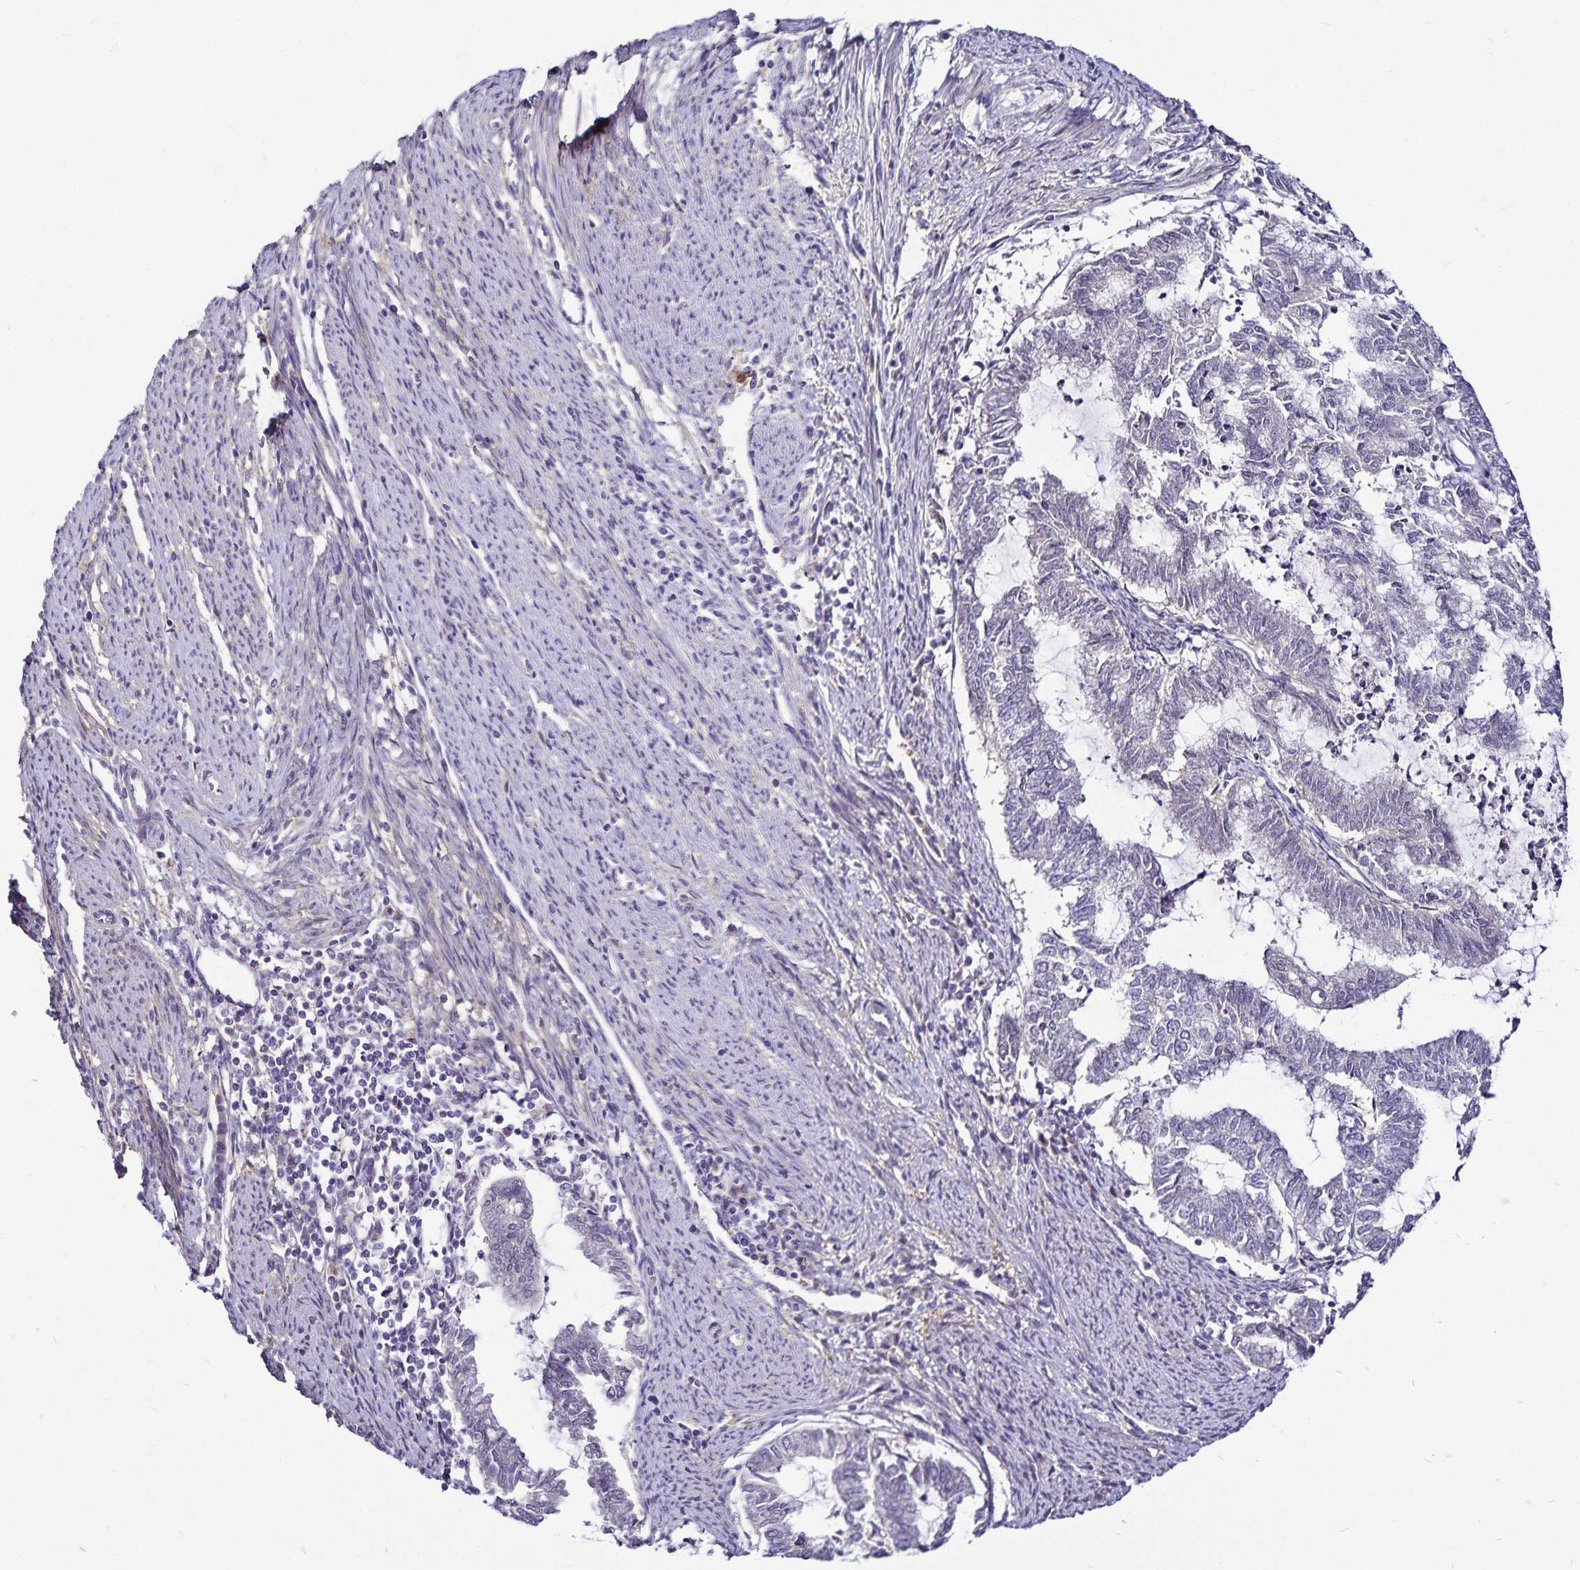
{"staining": {"intensity": "negative", "quantity": "none", "location": "none"}, "tissue": "endometrial cancer", "cell_type": "Tumor cells", "image_type": "cancer", "snomed": [{"axis": "morphology", "description": "Adenocarcinoma, NOS"}, {"axis": "topography", "description": "Endometrium"}], "caption": "A histopathology image of endometrial adenocarcinoma stained for a protein demonstrates no brown staining in tumor cells.", "gene": "GNG12", "patient": {"sex": "female", "age": 79}}